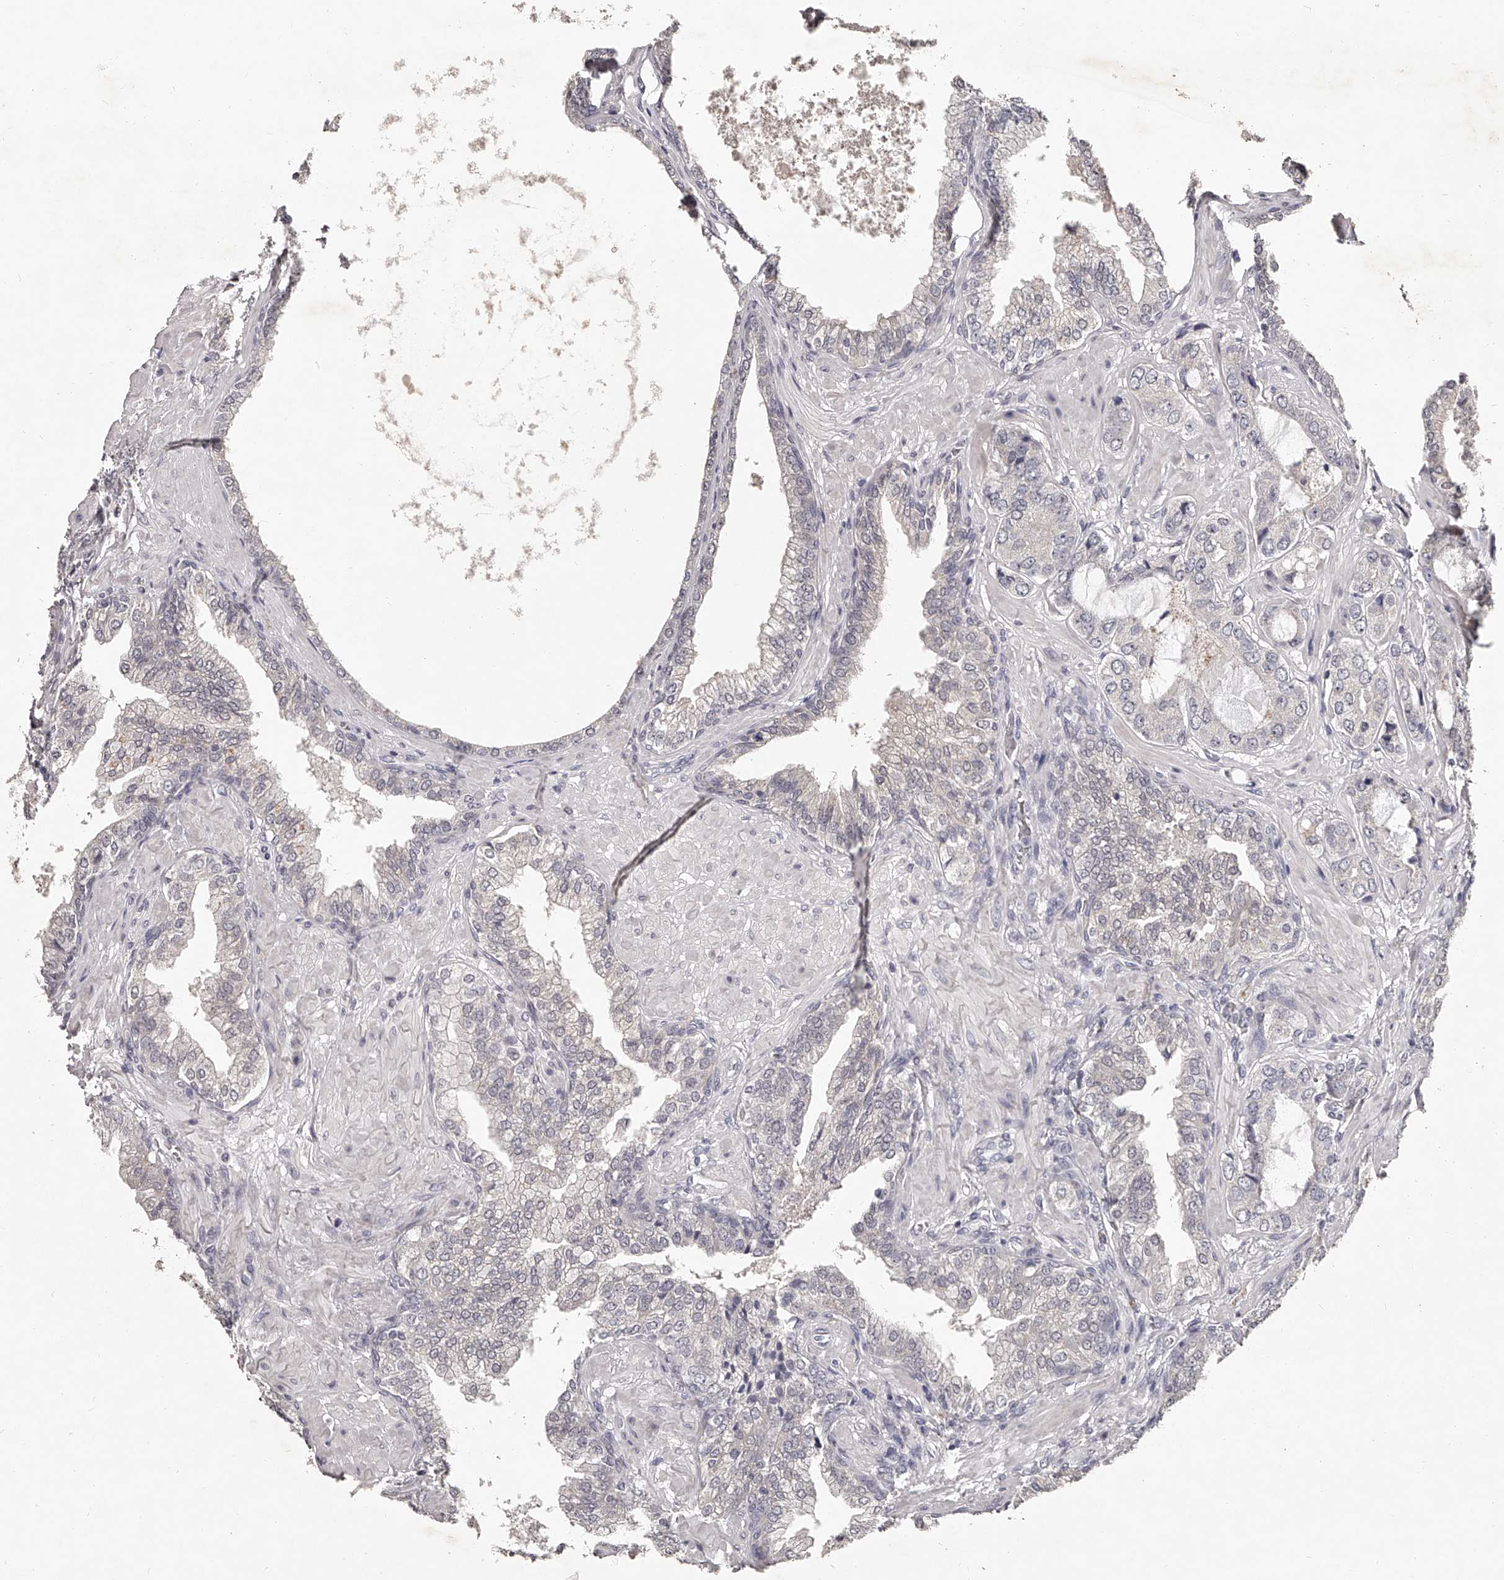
{"staining": {"intensity": "negative", "quantity": "none", "location": "none"}, "tissue": "prostate cancer", "cell_type": "Tumor cells", "image_type": "cancer", "snomed": [{"axis": "morphology", "description": "Adenocarcinoma, High grade"}, {"axis": "topography", "description": "Prostate"}], "caption": "DAB (3,3'-diaminobenzidine) immunohistochemical staining of human adenocarcinoma (high-grade) (prostate) exhibits no significant positivity in tumor cells. (DAB (3,3'-diaminobenzidine) immunohistochemistry visualized using brightfield microscopy, high magnification).", "gene": "NT5DC1", "patient": {"sex": "male", "age": 59}}